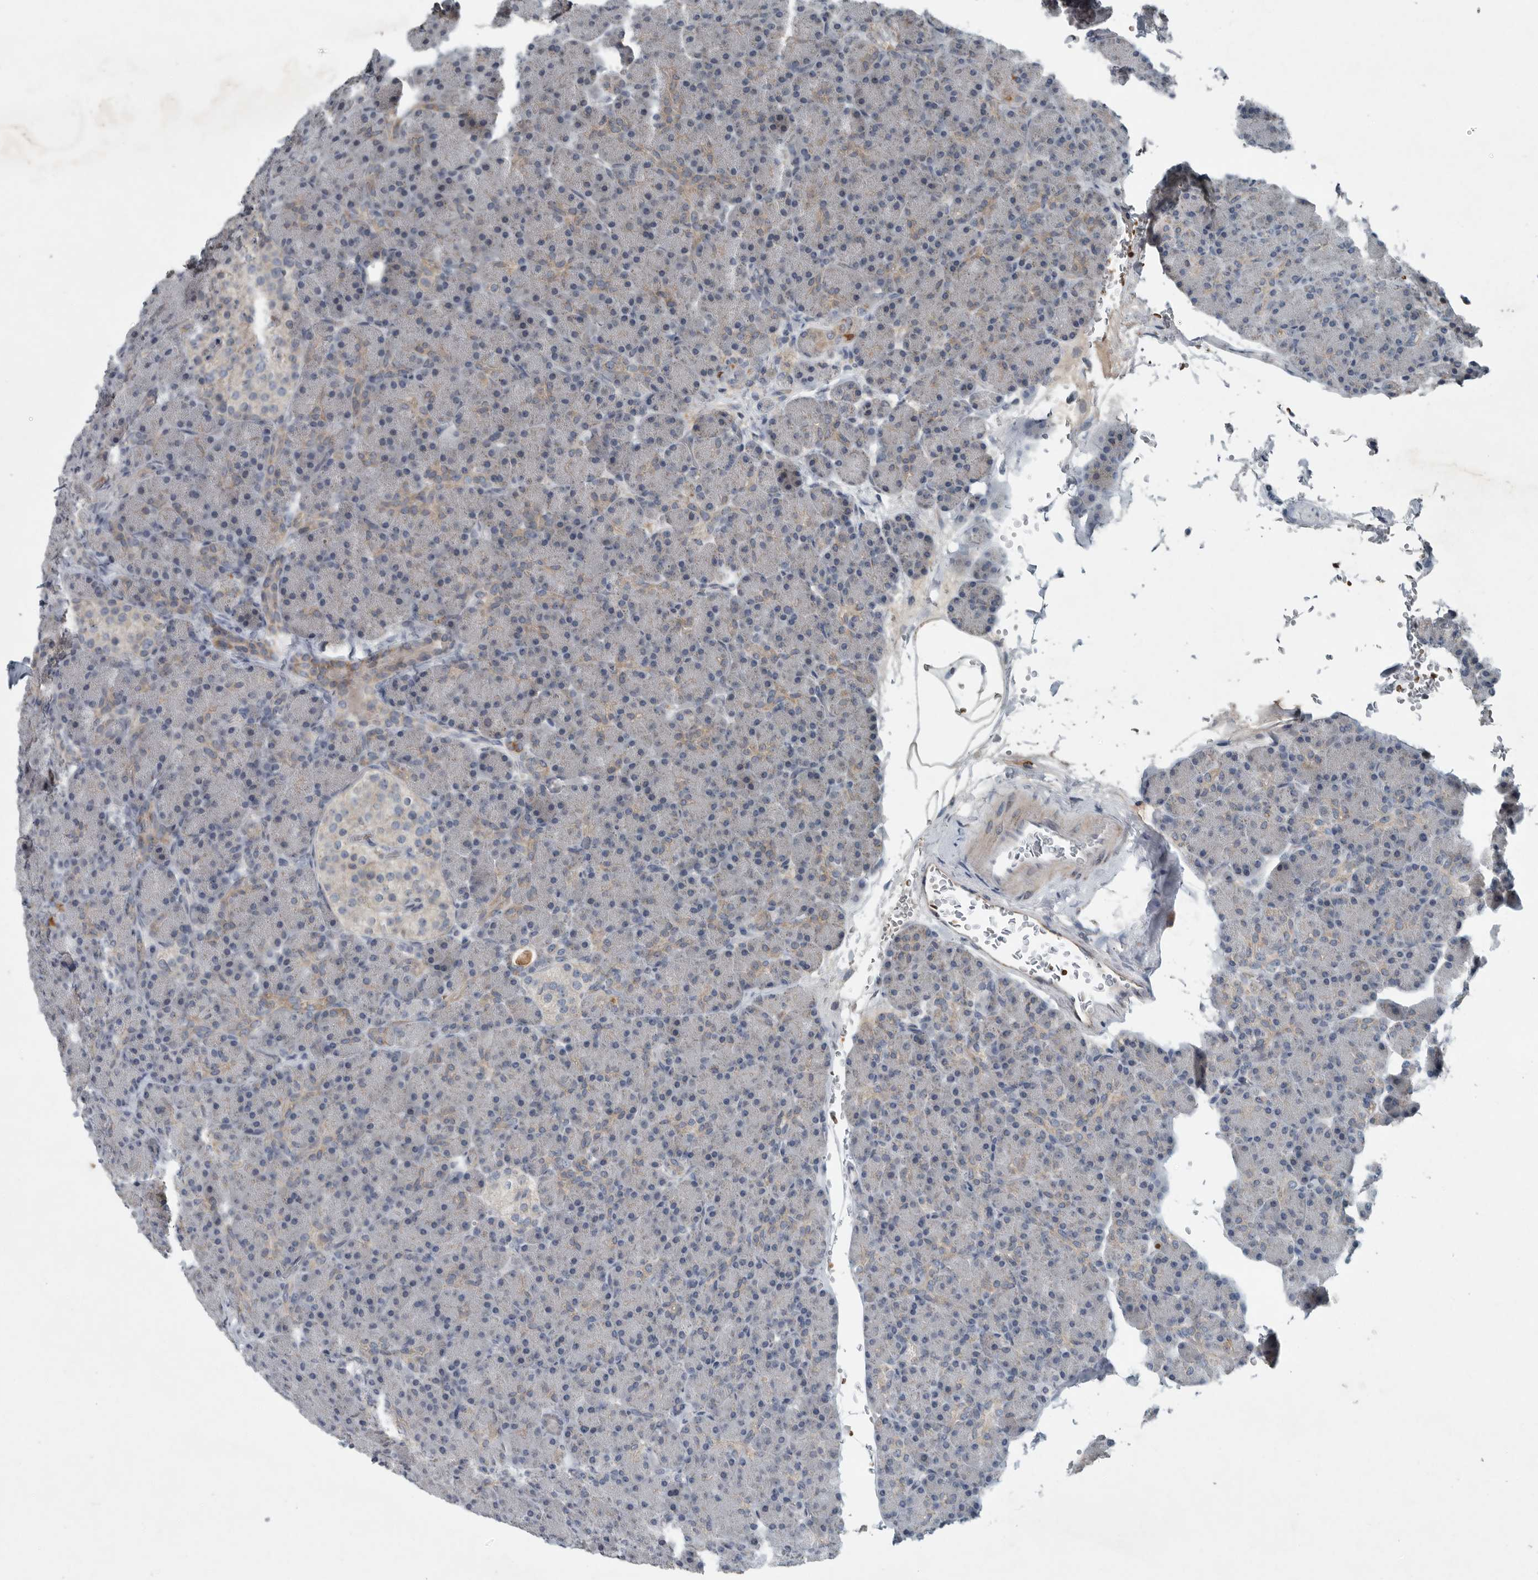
{"staining": {"intensity": "moderate", "quantity": "<25%", "location": "cytoplasmic/membranous"}, "tissue": "pancreas", "cell_type": "Exocrine glandular cells", "image_type": "normal", "snomed": [{"axis": "morphology", "description": "Normal tissue, NOS"}, {"axis": "topography", "description": "Pancreas"}], "caption": "DAB (3,3'-diaminobenzidine) immunohistochemical staining of normal human pancreas demonstrates moderate cytoplasmic/membranous protein positivity in about <25% of exocrine glandular cells. Nuclei are stained in blue.", "gene": "MPP3", "patient": {"sex": "female", "age": 43}}